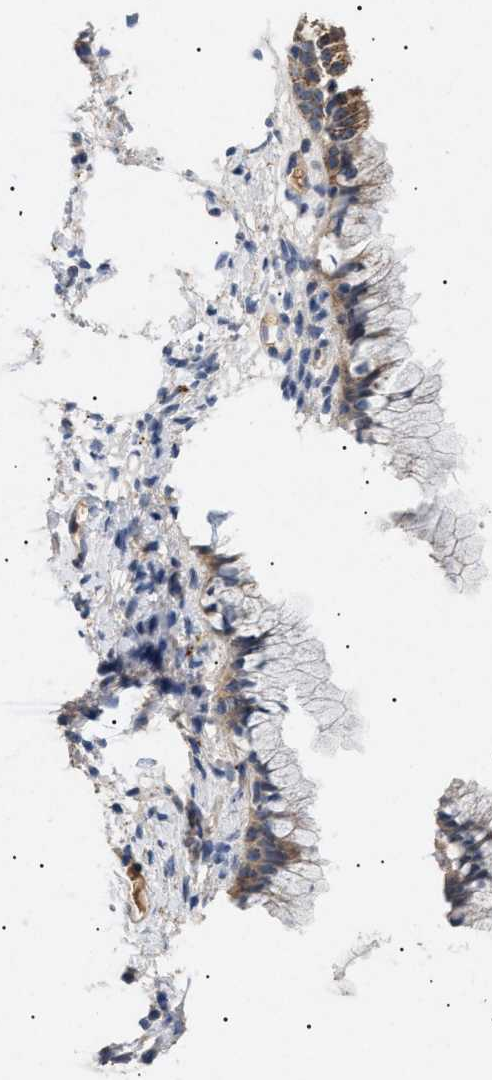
{"staining": {"intensity": "moderate", "quantity": "<25%", "location": "cytoplasmic/membranous"}, "tissue": "cervix", "cell_type": "Glandular cells", "image_type": "normal", "snomed": [{"axis": "morphology", "description": "Normal tissue, NOS"}, {"axis": "topography", "description": "Cervix"}], "caption": "There is low levels of moderate cytoplasmic/membranous positivity in glandular cells of unremarkable cervix, as demonstrated by immunohistochemical staining (brown color).", "gene": "SIRT5", "patient": {"sex": "female", "age": 72}}